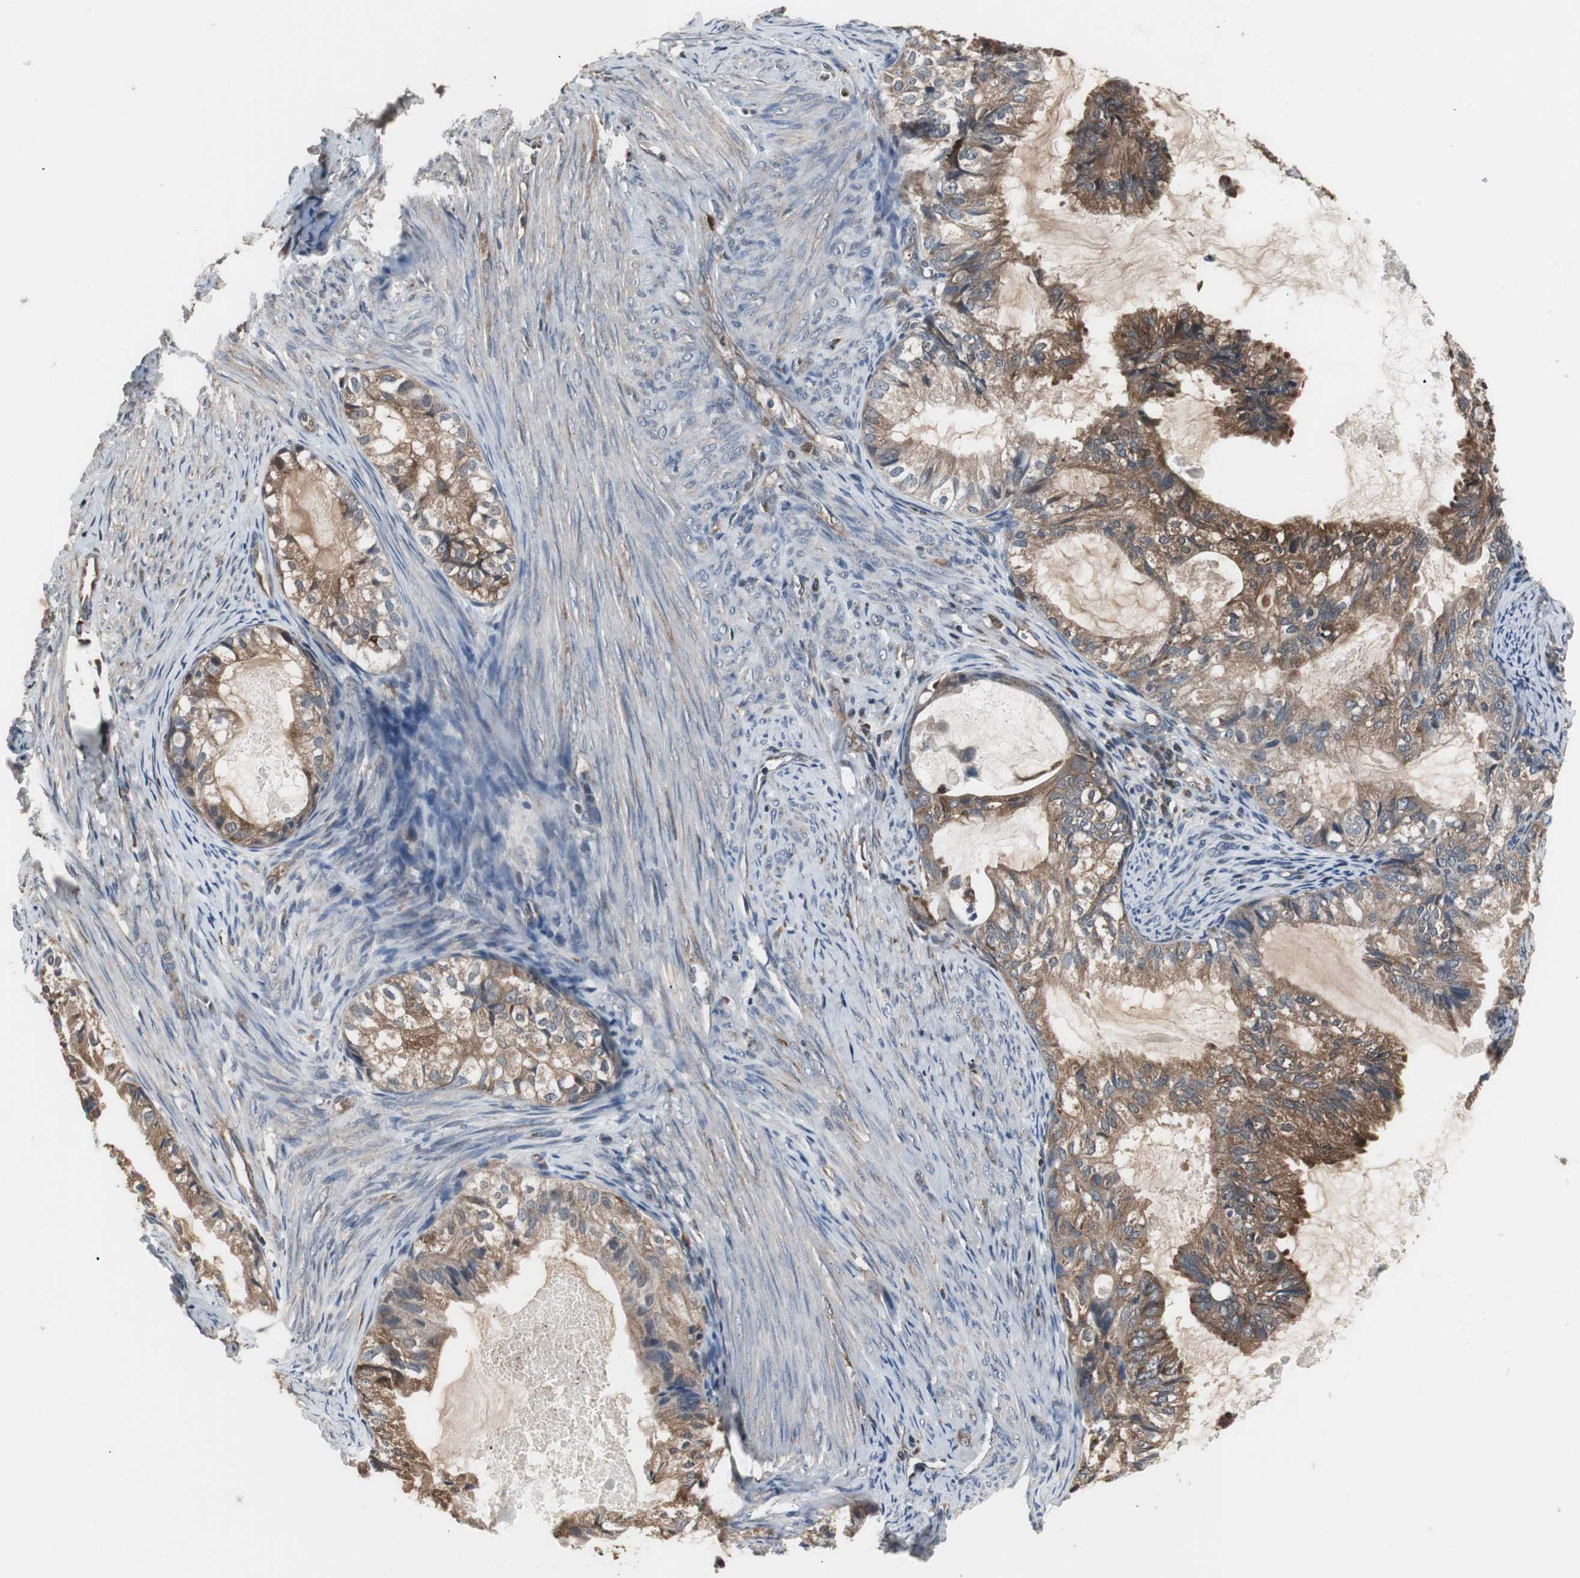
{"staining": {"intensity": "strong", "quantity": ">75%", "location": "cytoplasmic/membranous"}, "tissue": "cervical cancer", "cell_type": "Tumor cells", "image_type": "cancer", "snomed": [{"axis": "morphology", "description": "Normal tissue, NOS"}, {"axis": "morphology", "description": "Adenocarcinoma, NOS"}, {"axis": "topography", "description": "Cervix"}, {"axis": "topography", "description": "Endometrium"}], "caption": "Adenocarcinoma (cervical) stained with DAB IHC displays high levels of strong cytoplasmic/membranous staining in approximately >75% of tumor cells. The protein is shown in brown color, while the nuclei are stained blue.", "gene": "ZSCAN22", "patient": {"sex": "female", "age": 86}}